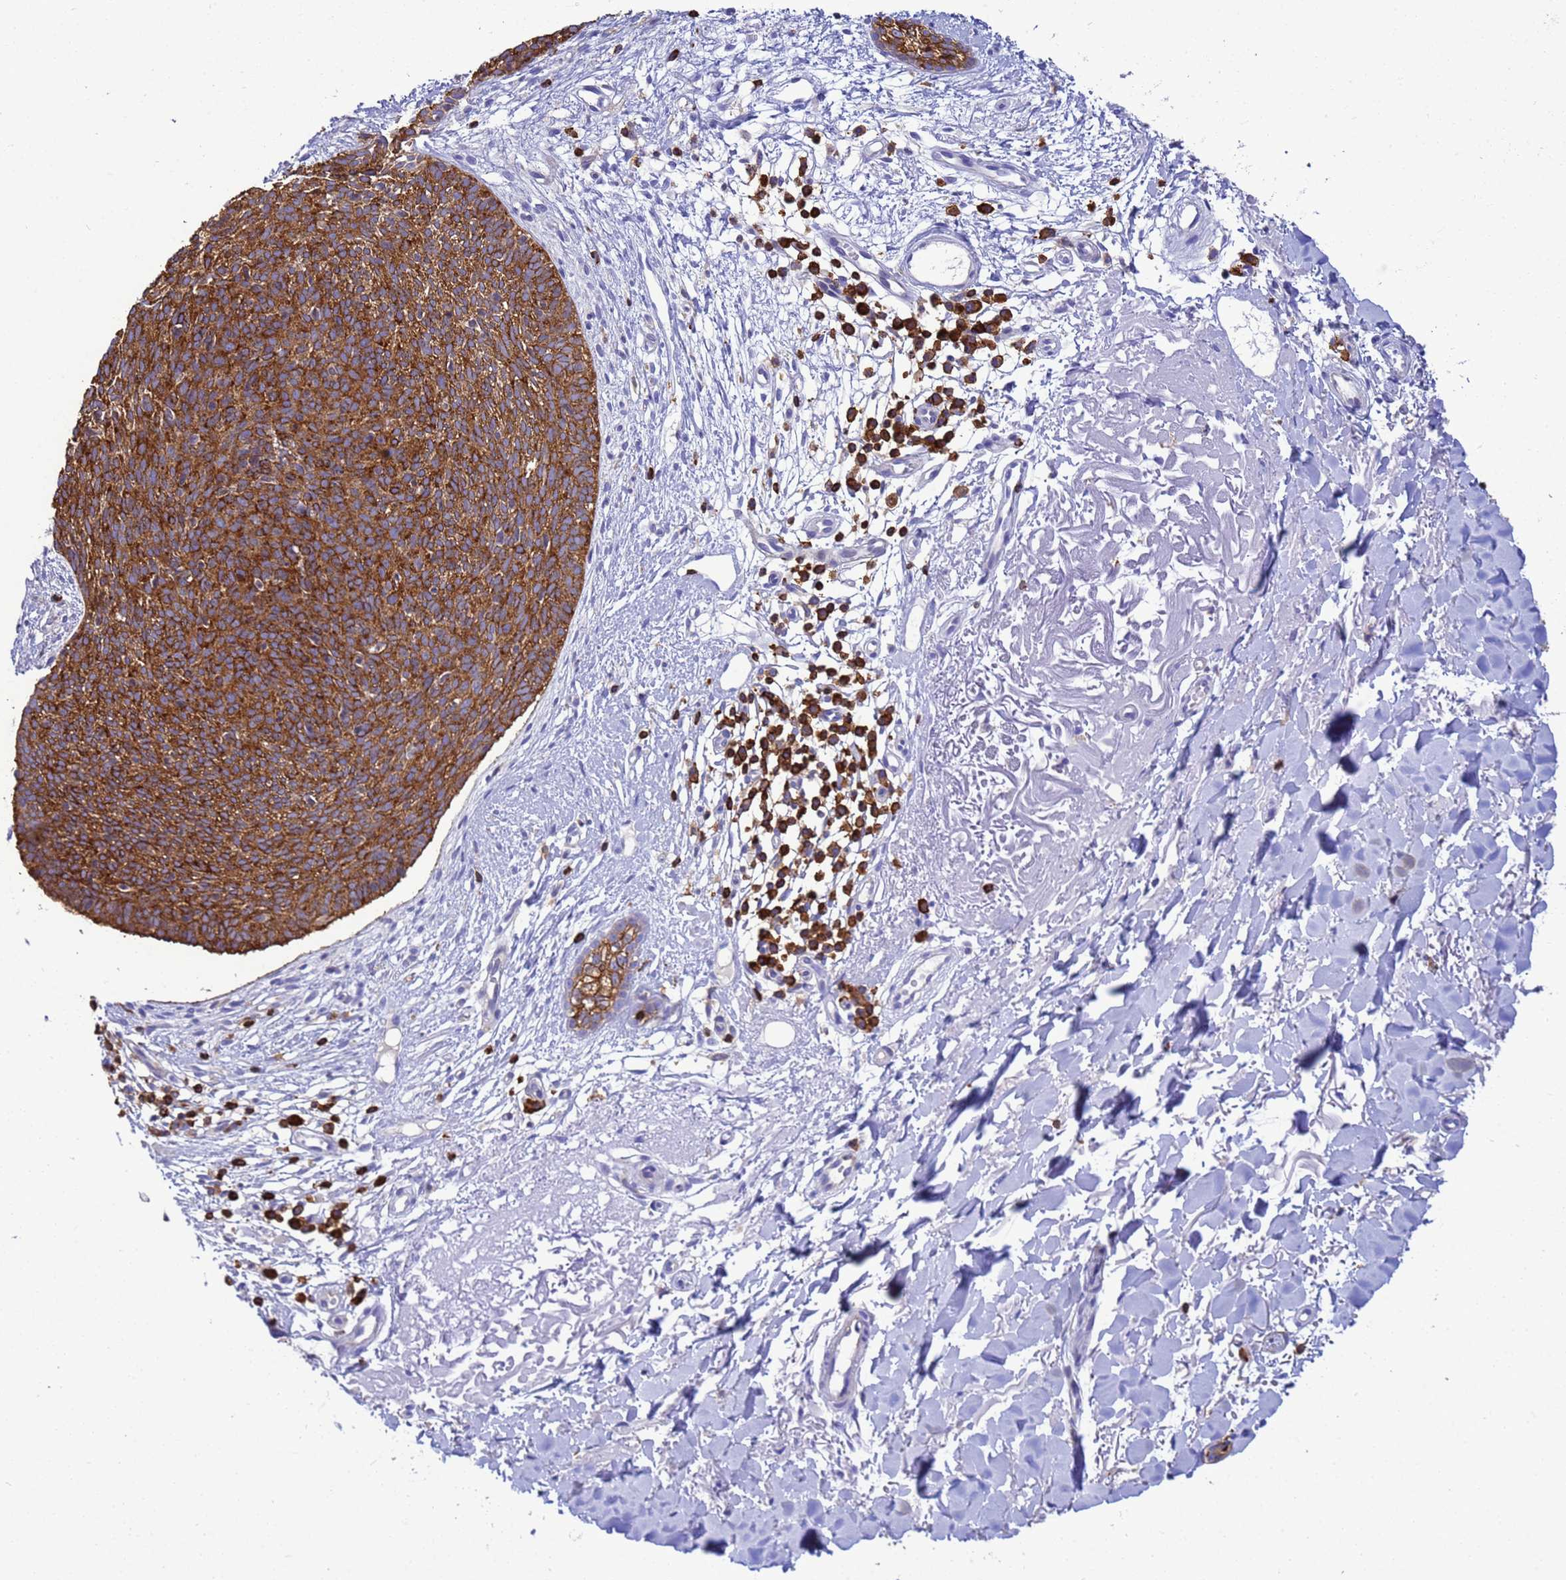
{"staining": {"intensity": "strong", "quantity": ">75%", "location": "cytoplasmic/membranous"}, "tissue": "skin cancer", "cell_type": "Tumor cells", "image_type": "cancer", "snomed": [{"axis": "morphology", "description": "Basal cell carcinoma"}, {"axis": "topography", "description": "Skin"}], "caption": "About >75% of tumor cells in basal cell carcinoma (skin) show strong cytoplasmic/membranous protein positivity as visualized by brown immunohistochemical staining.", "gene": "EZR", "patient": {"sex": "male", "age": 84}}